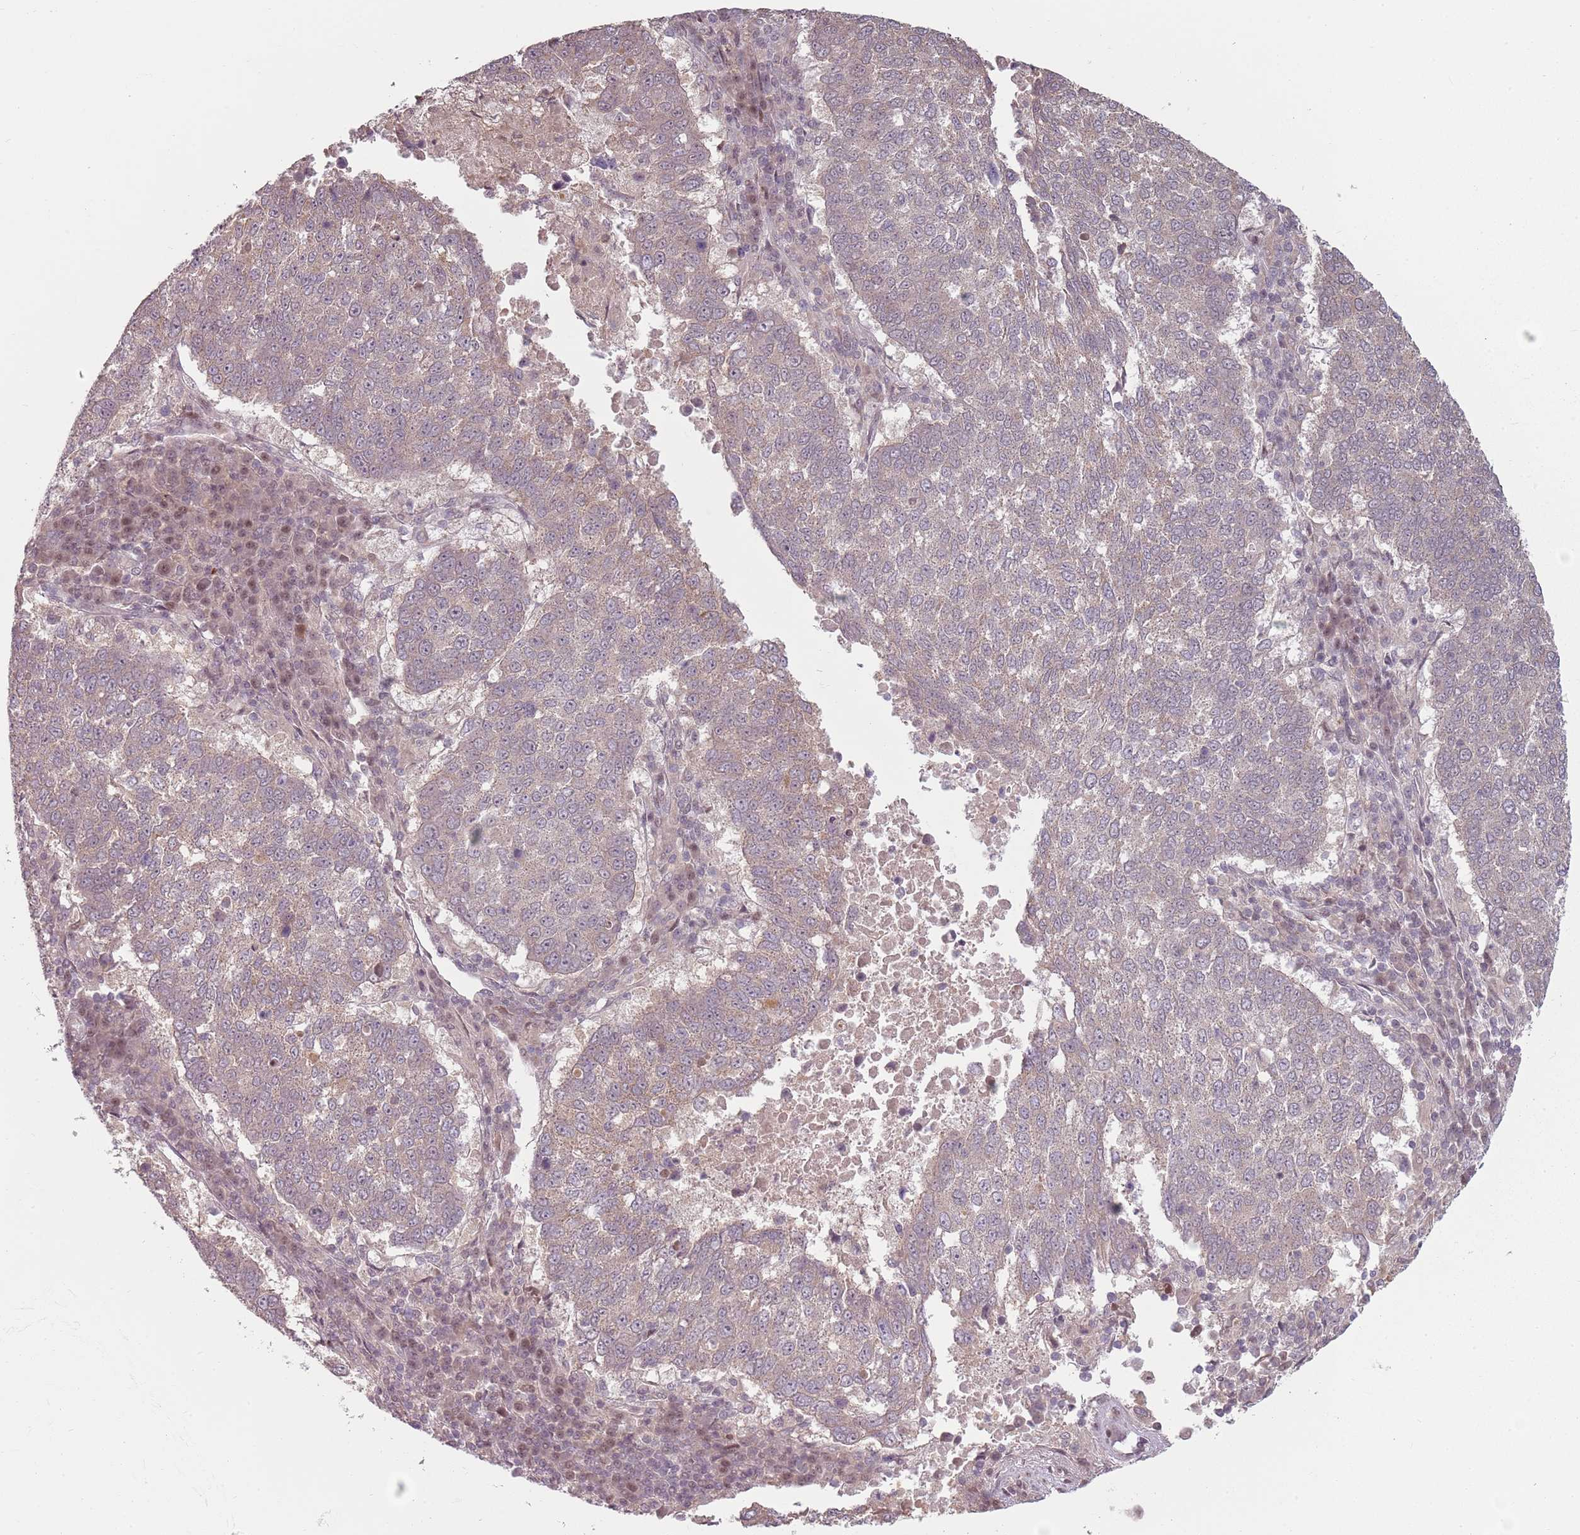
{"staining": {"intensity": "weak", "quantity": "<25%", "location": "cytoplasmic/membranous"}, "tissue": "lung cancer", "cell_type": "Tumor cells", "image_type": "cancer", "snomed": [{"axis": "morphology", "description": "Squamous cell carcinoma, NOS"}, {"axis": "topography", "description": "Lung"}], "caption": "The micrograph shows no significant positivity in tumor cells of lung cancer (squamous cell carcinoma).", "gene": "ADGRG1", "patient": {"sex": "male", "age": 73}}